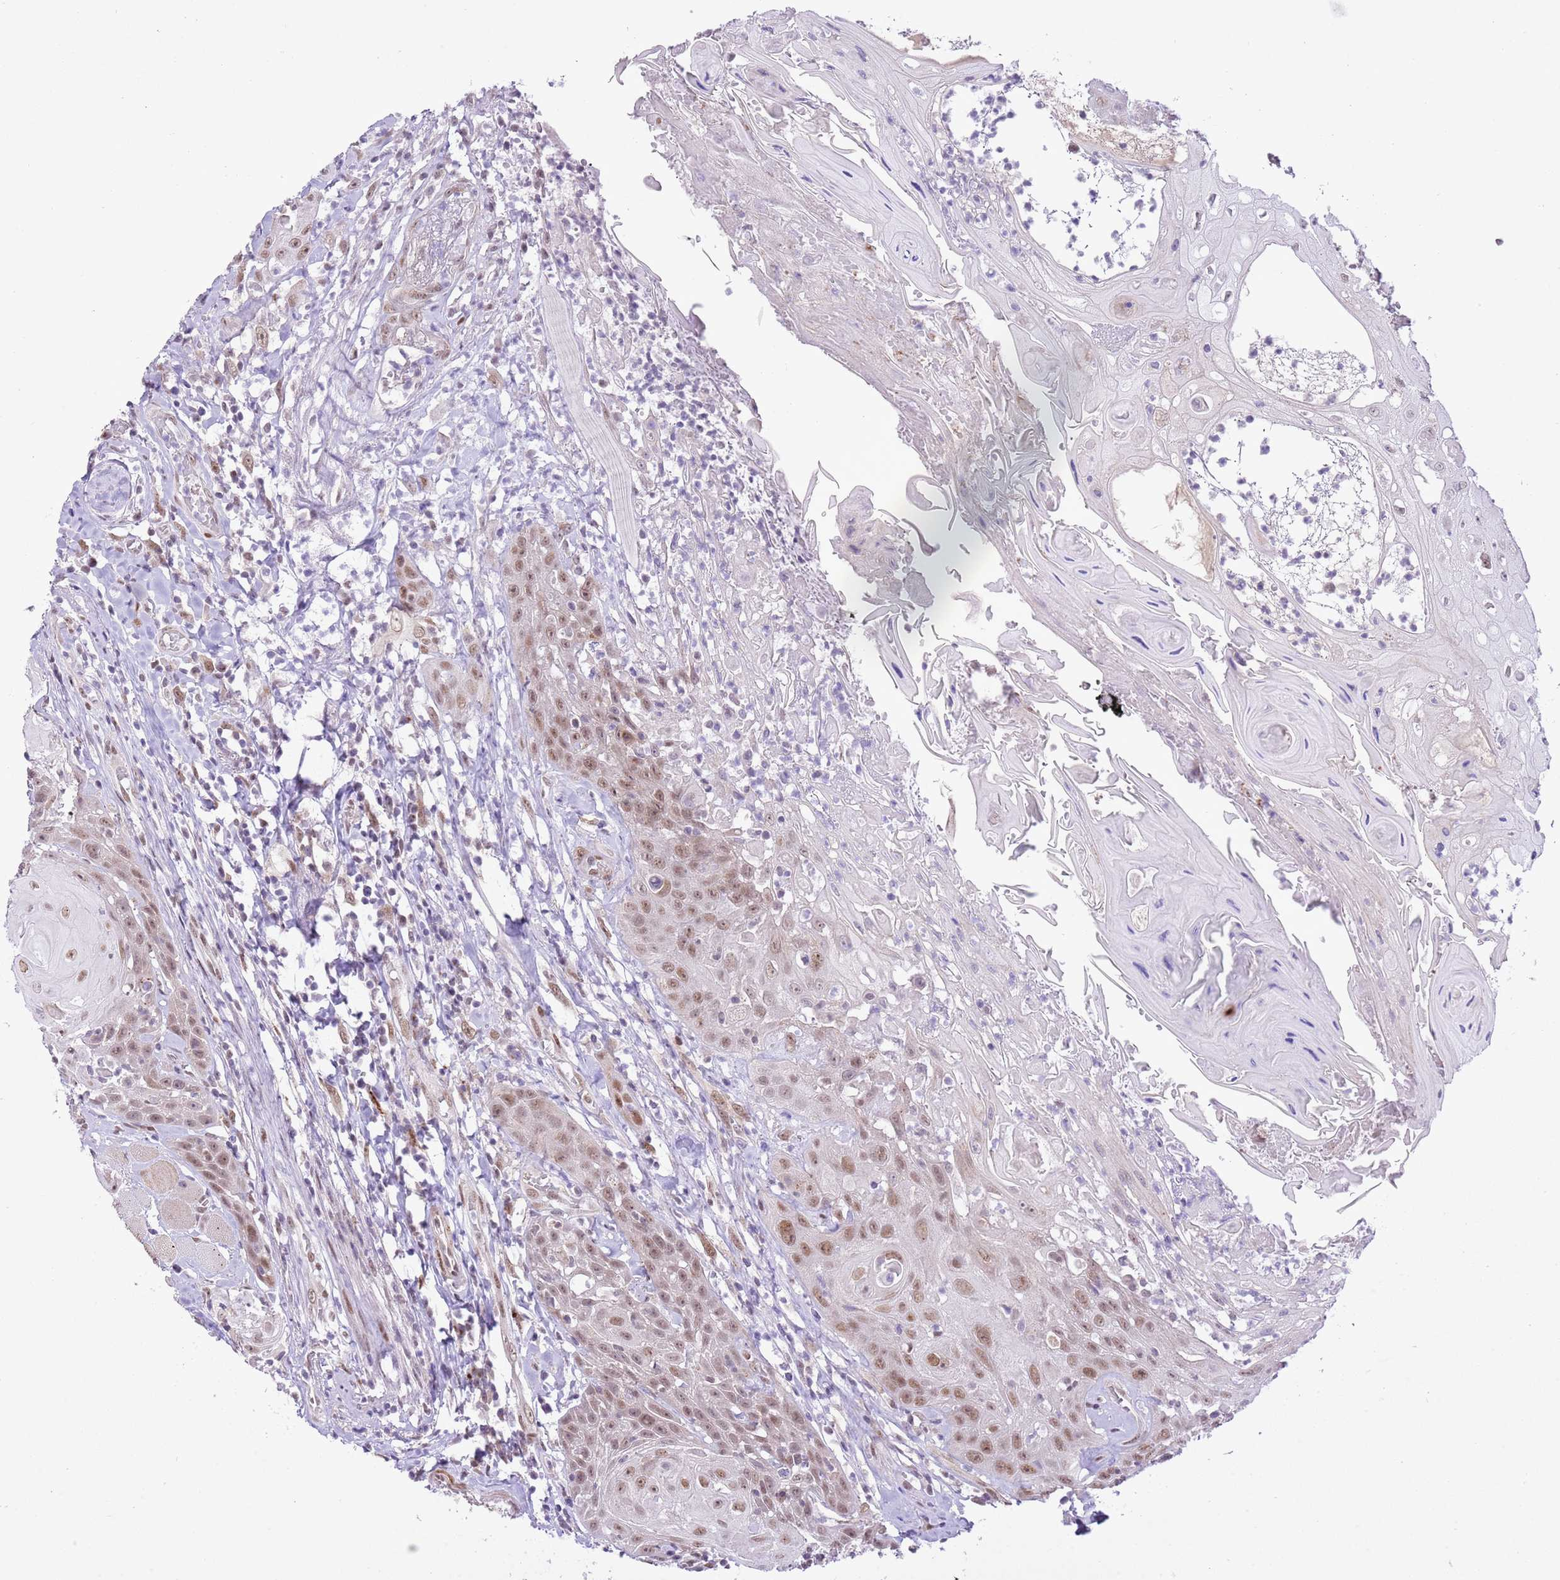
{"staining": {"intensity": "weak", "quantity": ">75%", "location": "nuclear"}, "tissue": "head and neck cancer", "cell_type": "Tumor cells", "image_type": "cancer", "snomed": [{"axis": "morphology", "description": "Squamous cell carcinoma, NOS"}, {"axis": "topography", "description": "Head-Neck"}], "caption": "Immunohistochemical staining of human head and neck cancer exhibits low levels of weak nuclear positivity in about >75% of tumor cells. (brown staining indicates protein expression, while blue staining denotes nuclei).", "gene": "NACC2", "patient": {"sex": "female", "age": 59}}